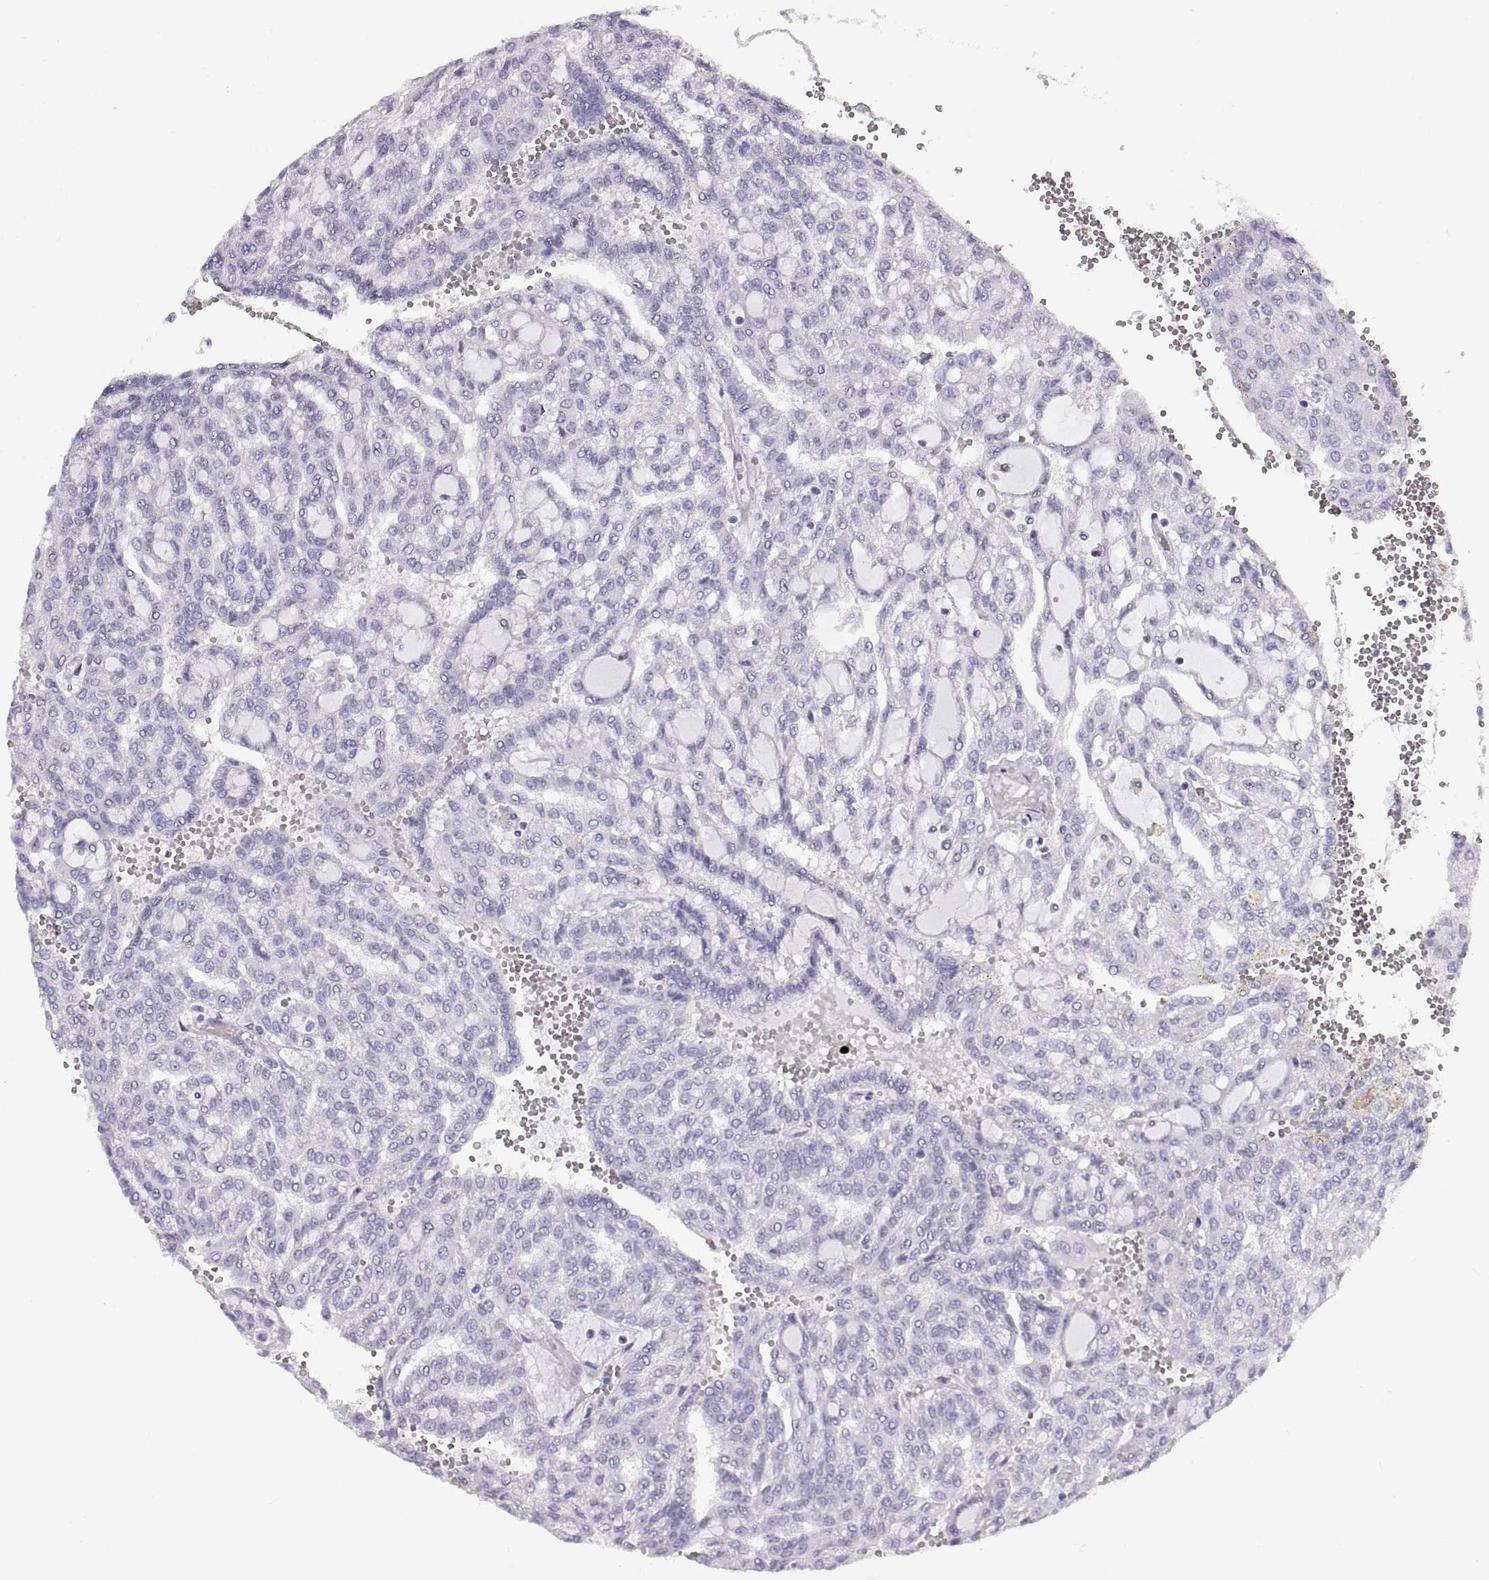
{"staining": {"intensity": "negative", "quantity": "none", "location": "none"}, "tissue": "renal cancer", "cell_type": "Tumor cells", "image_type": "cancer", "snomed": [{"axis": "morphology", "description": "Adenocarcinoma, NOS"}, {"axis": "topography", "description": "Kidney"}], "caption": "Tumor cells show no significant expression in renal adenocarcinoma.", "gene": "RLBP1", "patient": {"sex": "male", "age": 63}}